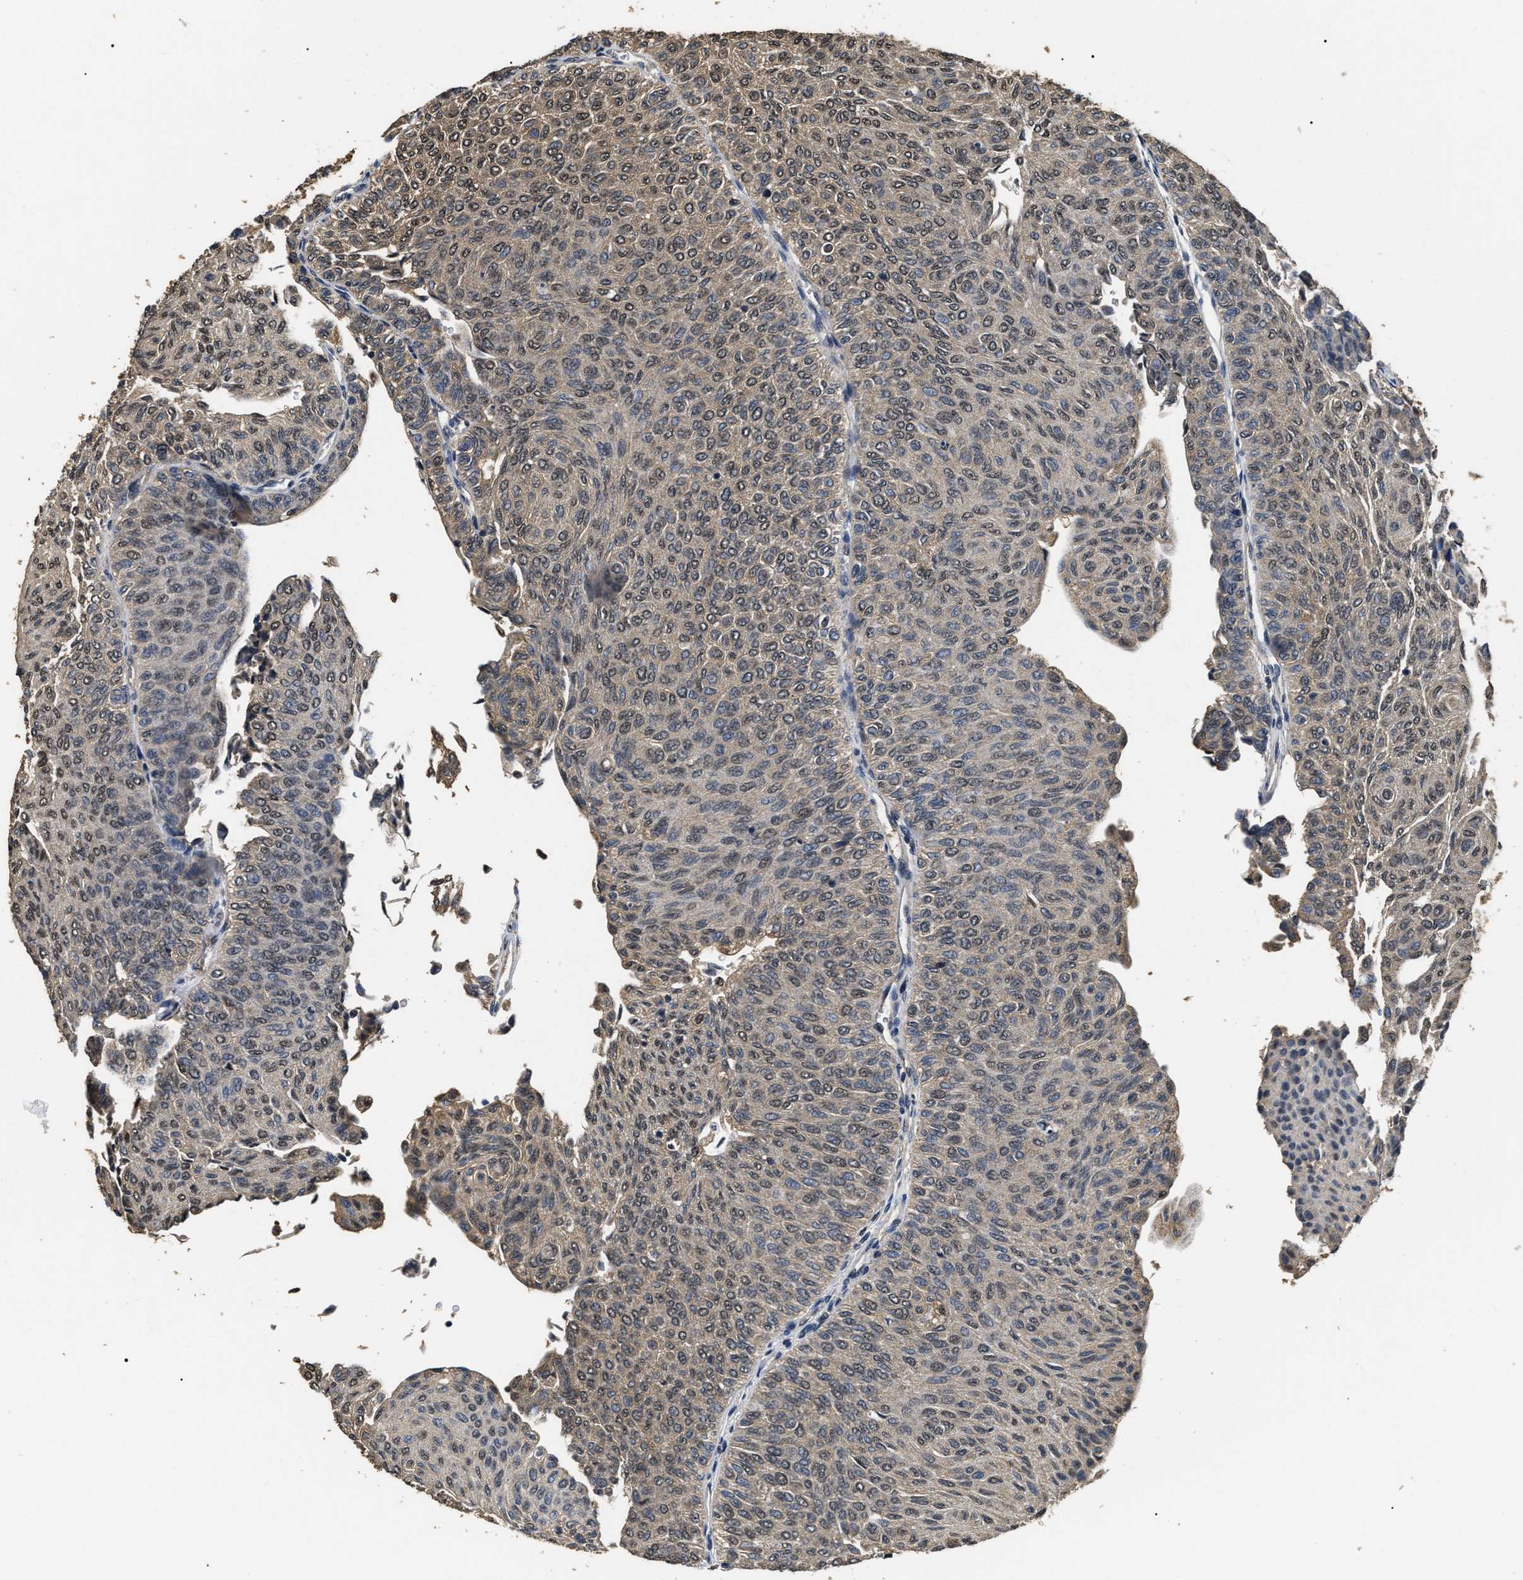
{"staining": {"intensity": "weak", "quantity": ">75%", "location": "cytoplasmic/membranous,nuclear"}, "tissue": "urothelial cancer", "cell_type": "Tumor cells", "image_type": "cancer", "snomed": [{"axis": "morphology", "description": "Urothelial carcinoma, Low grade"}, {"axis": "topography", "description": "Urinary bladder"}], "caption": "Urothelial cancer stained with a brown dye displays weak cytoplasmic/membranous and nuclear positive expression in about >75% of tumor cells.", "gene": "PSMD8", "patient": {"sex": "male", "age": 78}}